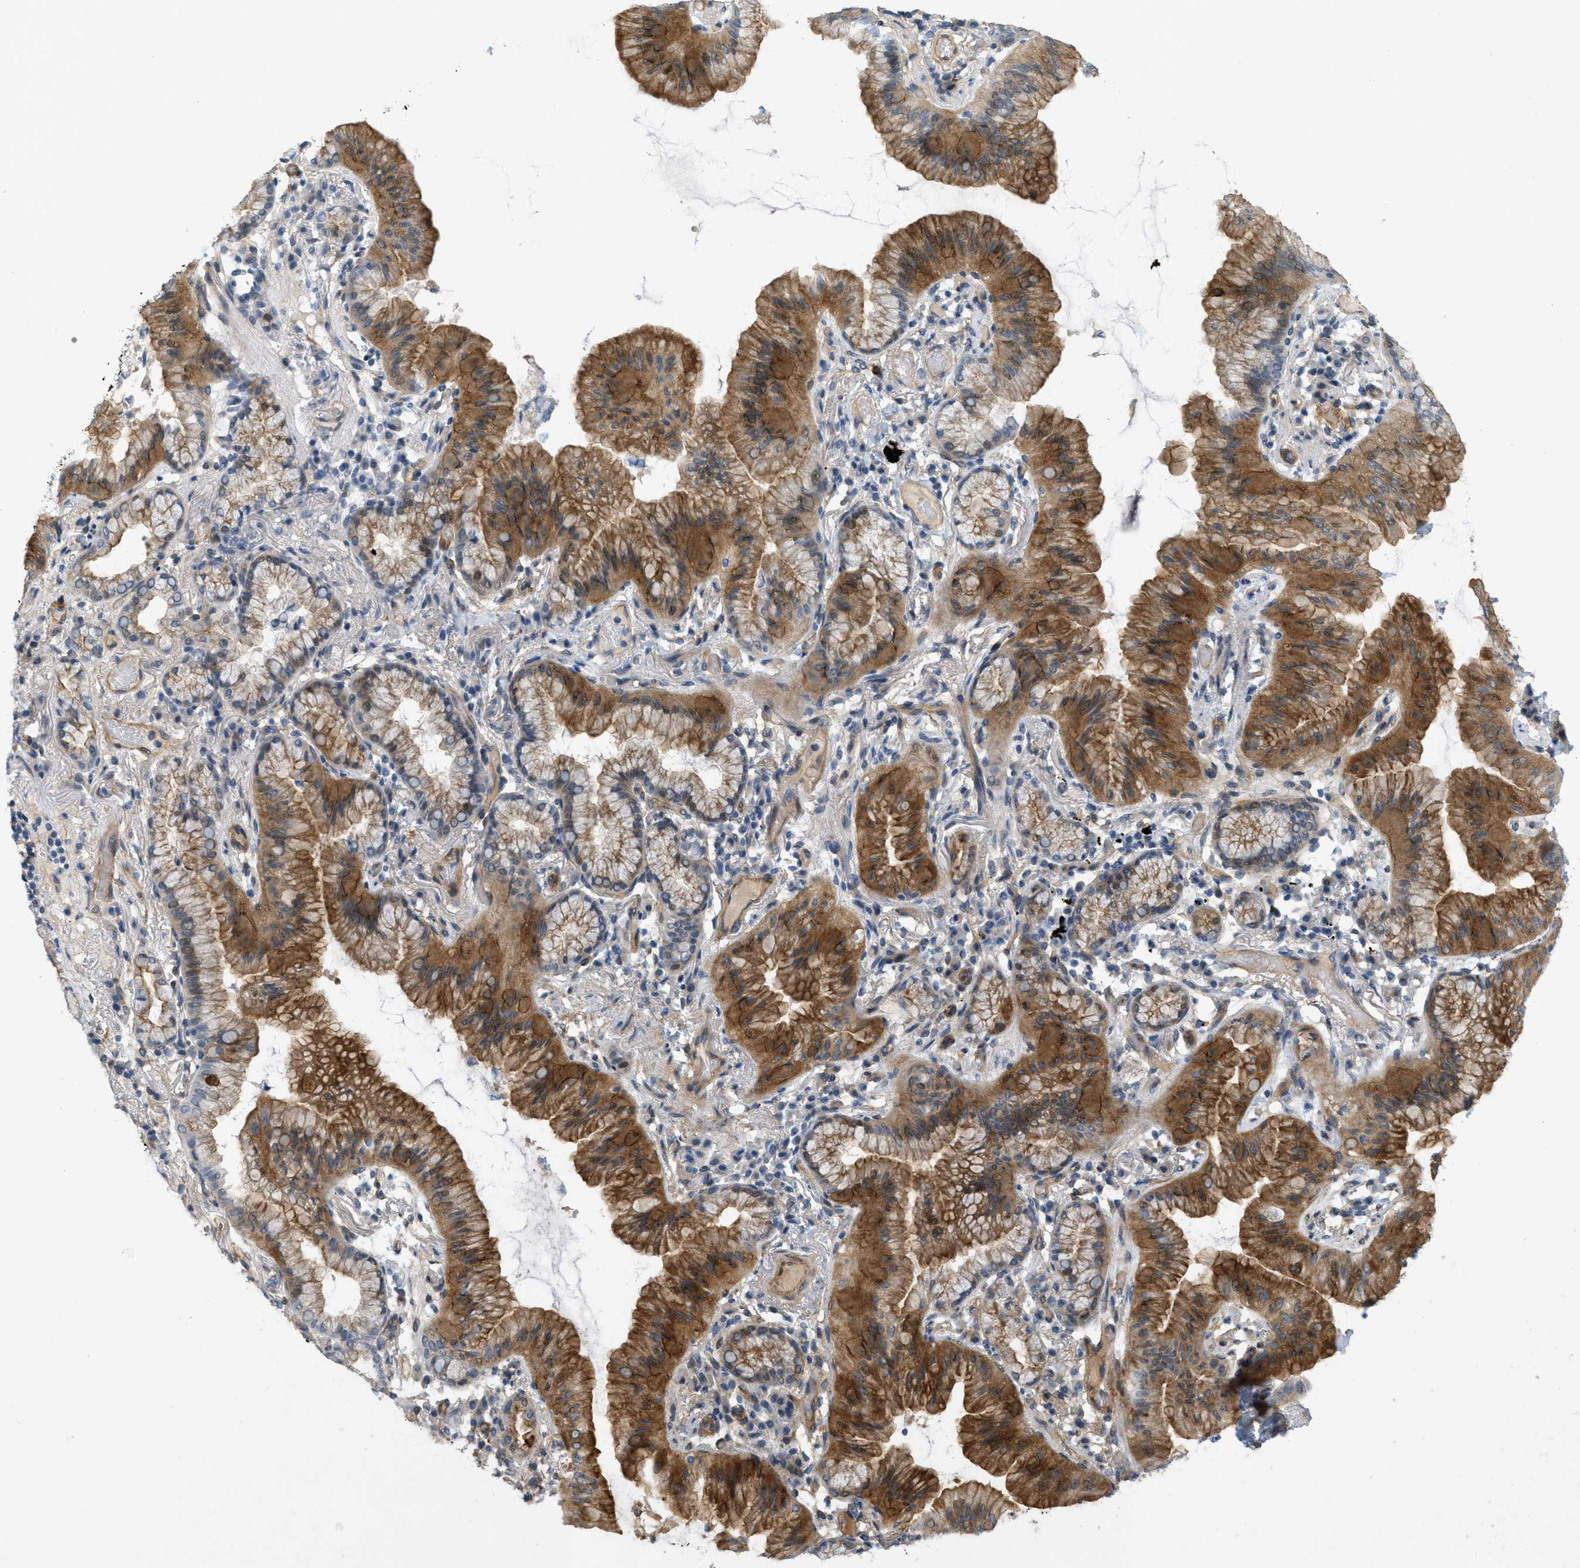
{"staining": {"intensity": "strong", "quantity": ">75%", "location": "cytoplasmic/membranous"}, "tissue": "lung cancer", "cell_type": "Tumor cells", "image_type": "cancer", "snomed": [{"axis": "morphology", "description": "Normal tissue, NOS"}, {"axis": "morphology", "description": "Adenocarcinoma, NOS"}, {"axis": "topography", "description": "Bronchus"}, {"axis": "topography", "description": "Lung"}], "caption": "Adenocarcinoma (lung) stained for a protein (brown) reveals strong cytoplasmic/membranous positive positivity in approximately >75% of tumor cells.", "gene": "ADCY5", "patient": {"sex": "female", "age": 70}}